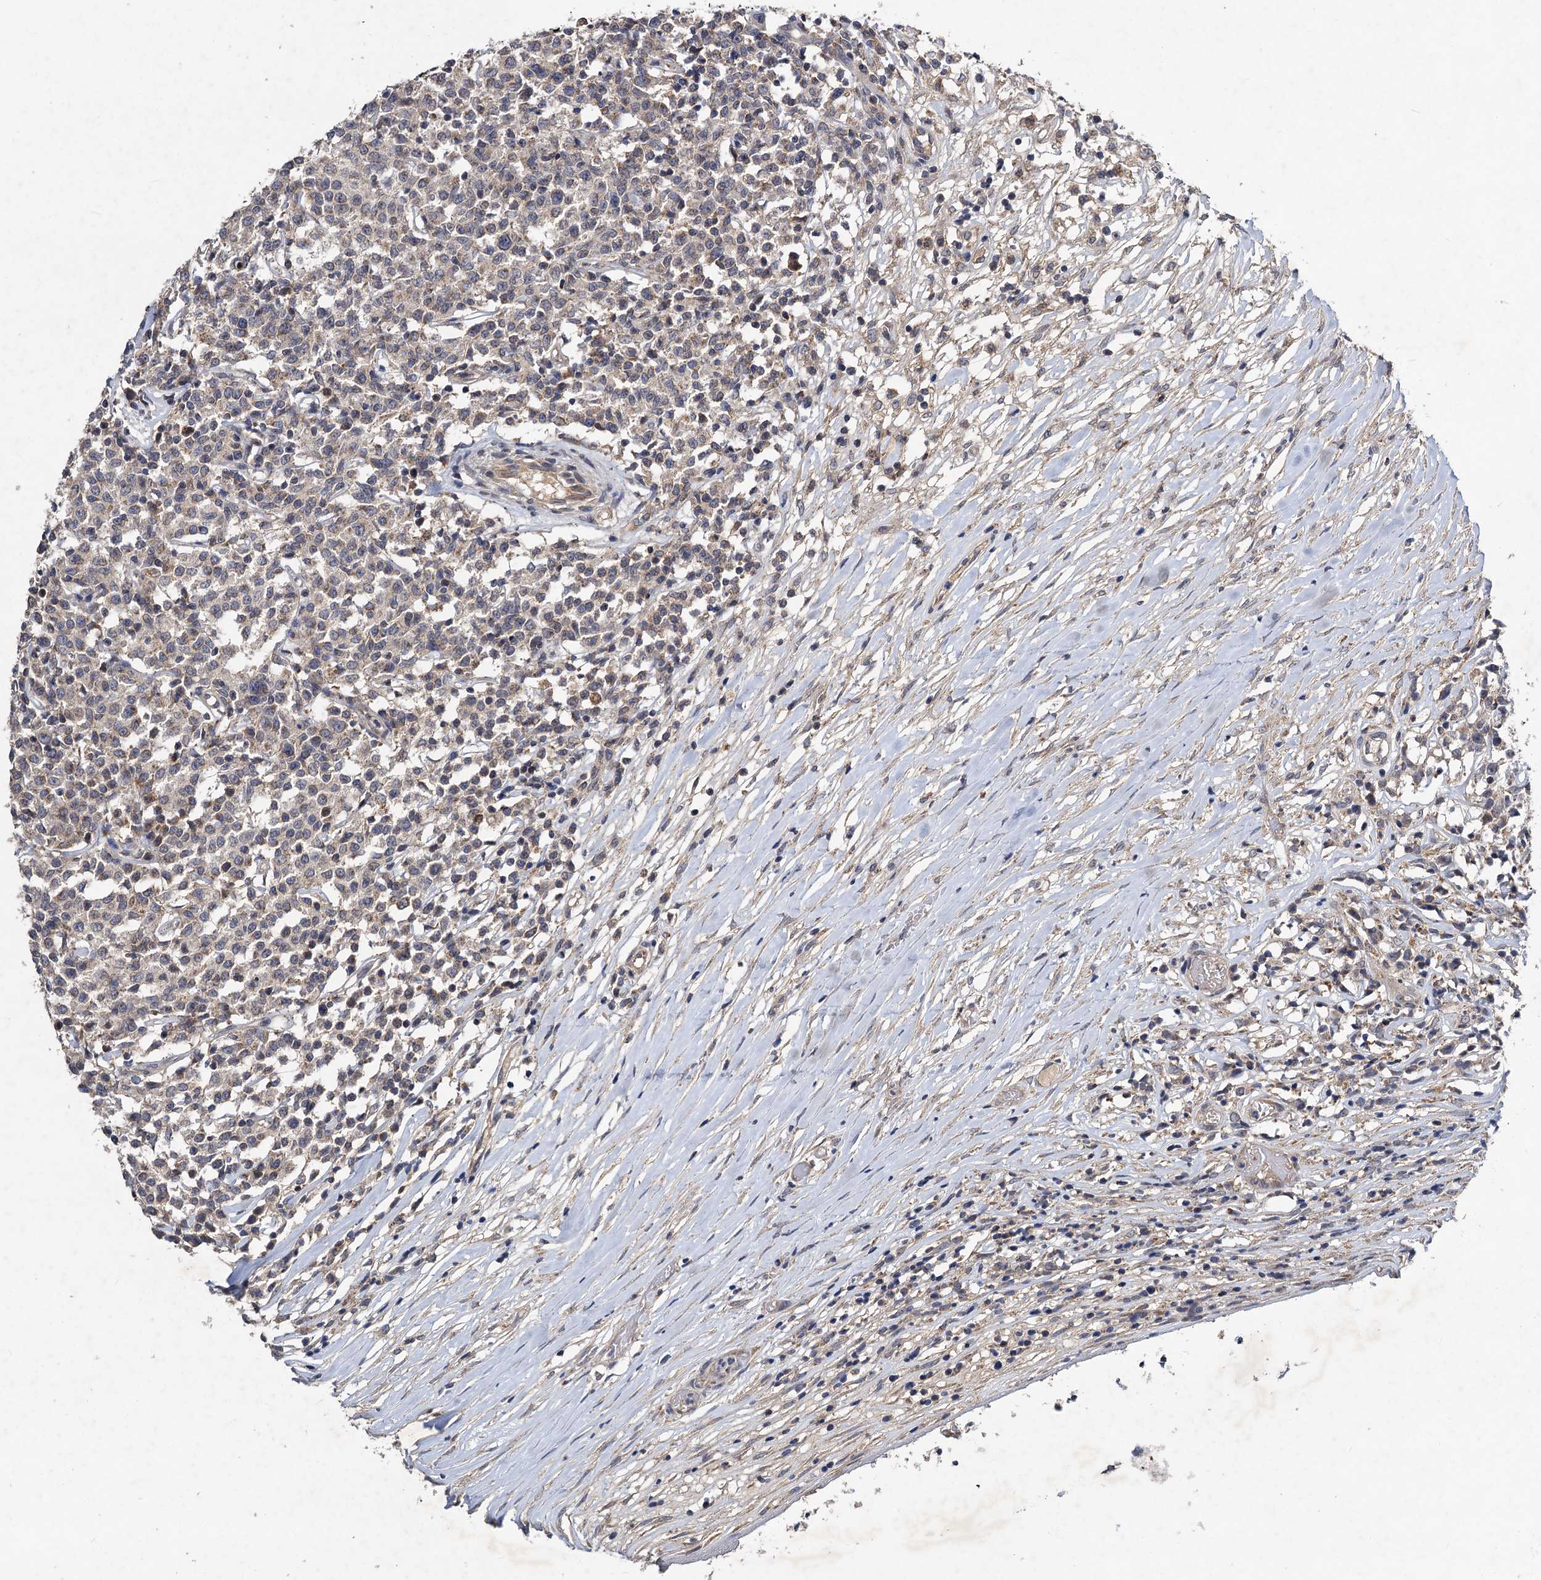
{"staining": {"intensity": "weak", "quantity": "<25%", "location": "cytoplasmic/membranous"}, "tissue": "lymphoma", "cell_type": "Tumor cells", "image_type": "cancer", "snomed": [{"axis": "morphology", "description": "Malignant lymphoma, non-Hodgkin's type, Low grade"}, {"axis": "topography", "description": "Small intestine"}], "caption": "The histopathology image exhibits no significant positivity in tumor cells of lymphoma. (DAB immunohistochemistry (IHC), high magnification).", "gene": "VPS37D", "patient": {"sex": "female", "age": 59}}